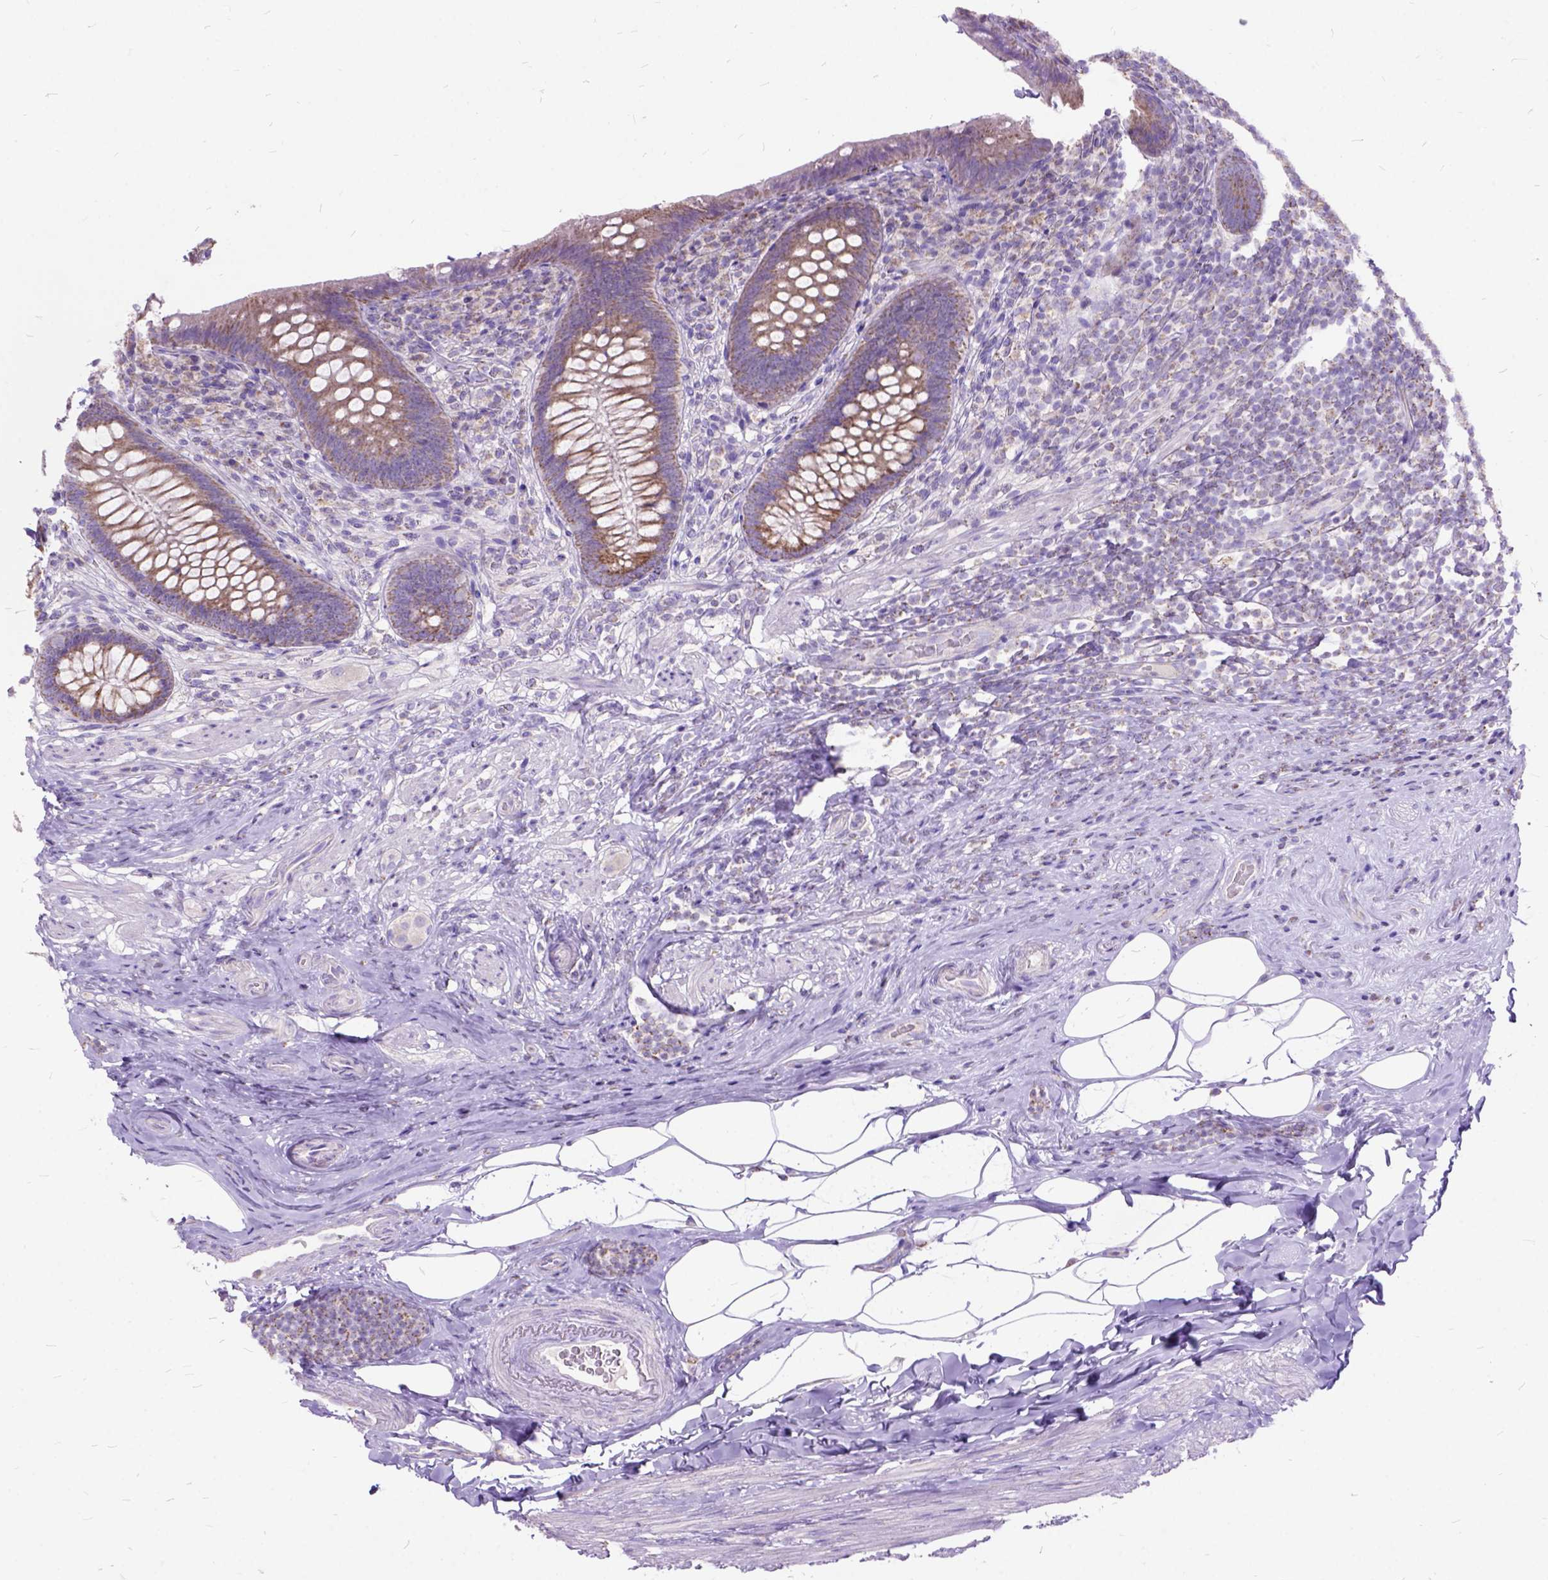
{"staining": {"intensity": "moderate", "quantity": ">75%", "location": "cytoplasmic/membranous"}, "tissue": "appendix", "cell_type": "Glandular cells", "image_type": "normal", "snomed": [{"axis": "morphology", "description": "Normal tissue, NOS"}, {"axis": "topography", "description": "Appendix"}], "caption": "Moderate cytoplasmic/membranous protein staining is appreciated in about >75% of glandular cells in appendix.", "gene": "CTAG2", "patient": {"sex": "male", "age": 47}}